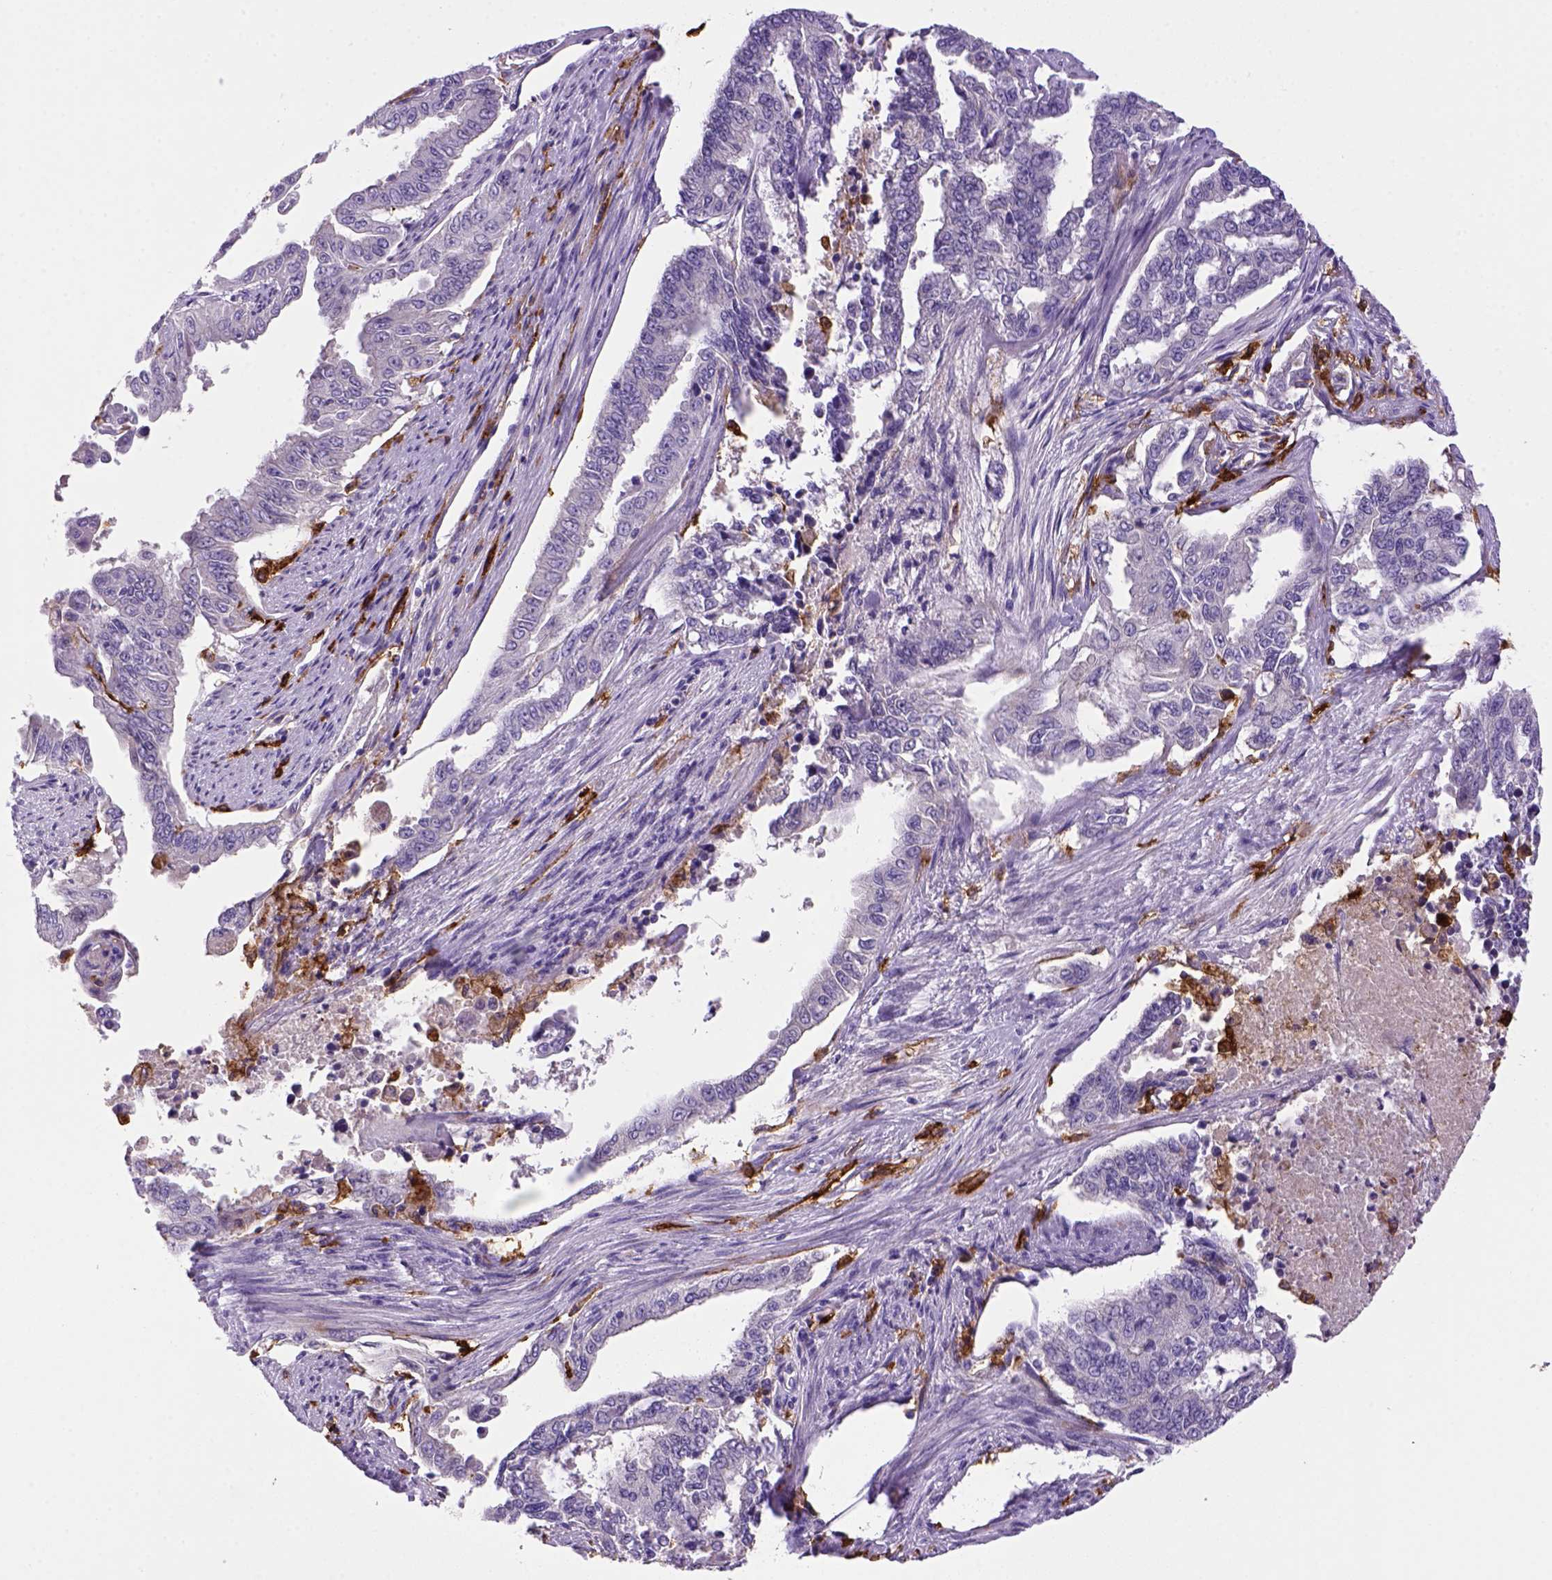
{"staining": {"intensity": "negative", "quantity": "none", "location": "none"}, "tissue": "endometrial cancer", "cell_type": "Tumor cells", "image_type": "cancer", "snomed": [{"axis": "morphology", "description": "Adenocarcinoma, NOS"}, {"axis": "topography", "description": "Uterus"}], "caption": "A photomicrograph of adenocarcinoma (endometrial) stained for a protein demonstrates no brown staining in tumor cells.", "gene": "CD14", "patient": {"sex": "female", "age": 59}}